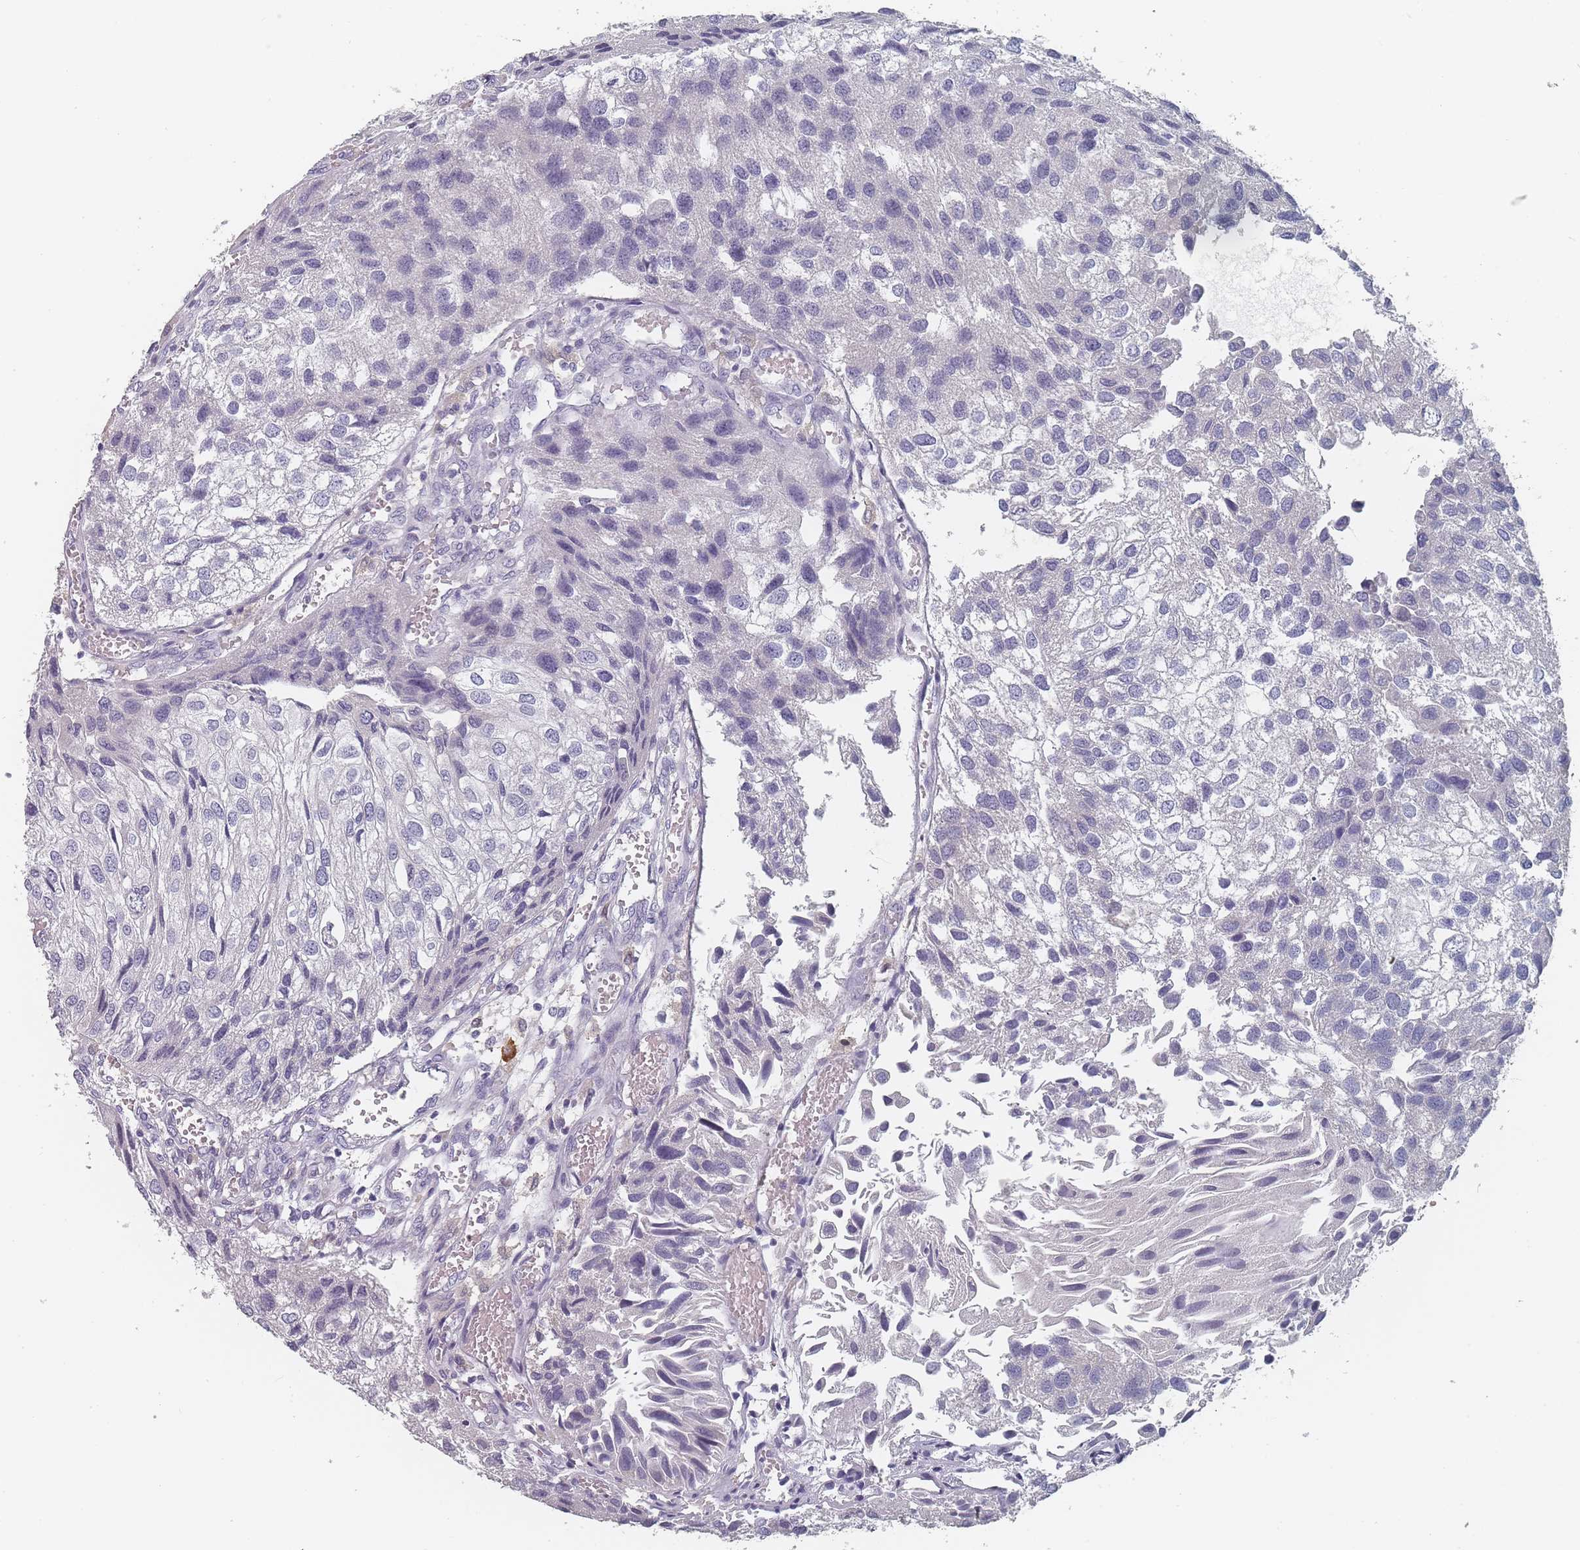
{"staining": {"intensity": "negative", "quantity": "none", "location": "none"}, "tissue": "urothelial cancer", "cell_type": "Tumor cells", "image_type": "cancer", "snomed": [{"axis": "morphology", "description": "Urothelial carcinoma, Low grade"}, {"axis": "topography", "description": "Urinary bladder"}], "caption": "This is an IHC histopathology image of urothelial cancer. There is no expression in tumor cells.", "gene": "SLC35E4", "patient": {"sex": "female", "age": 89}}